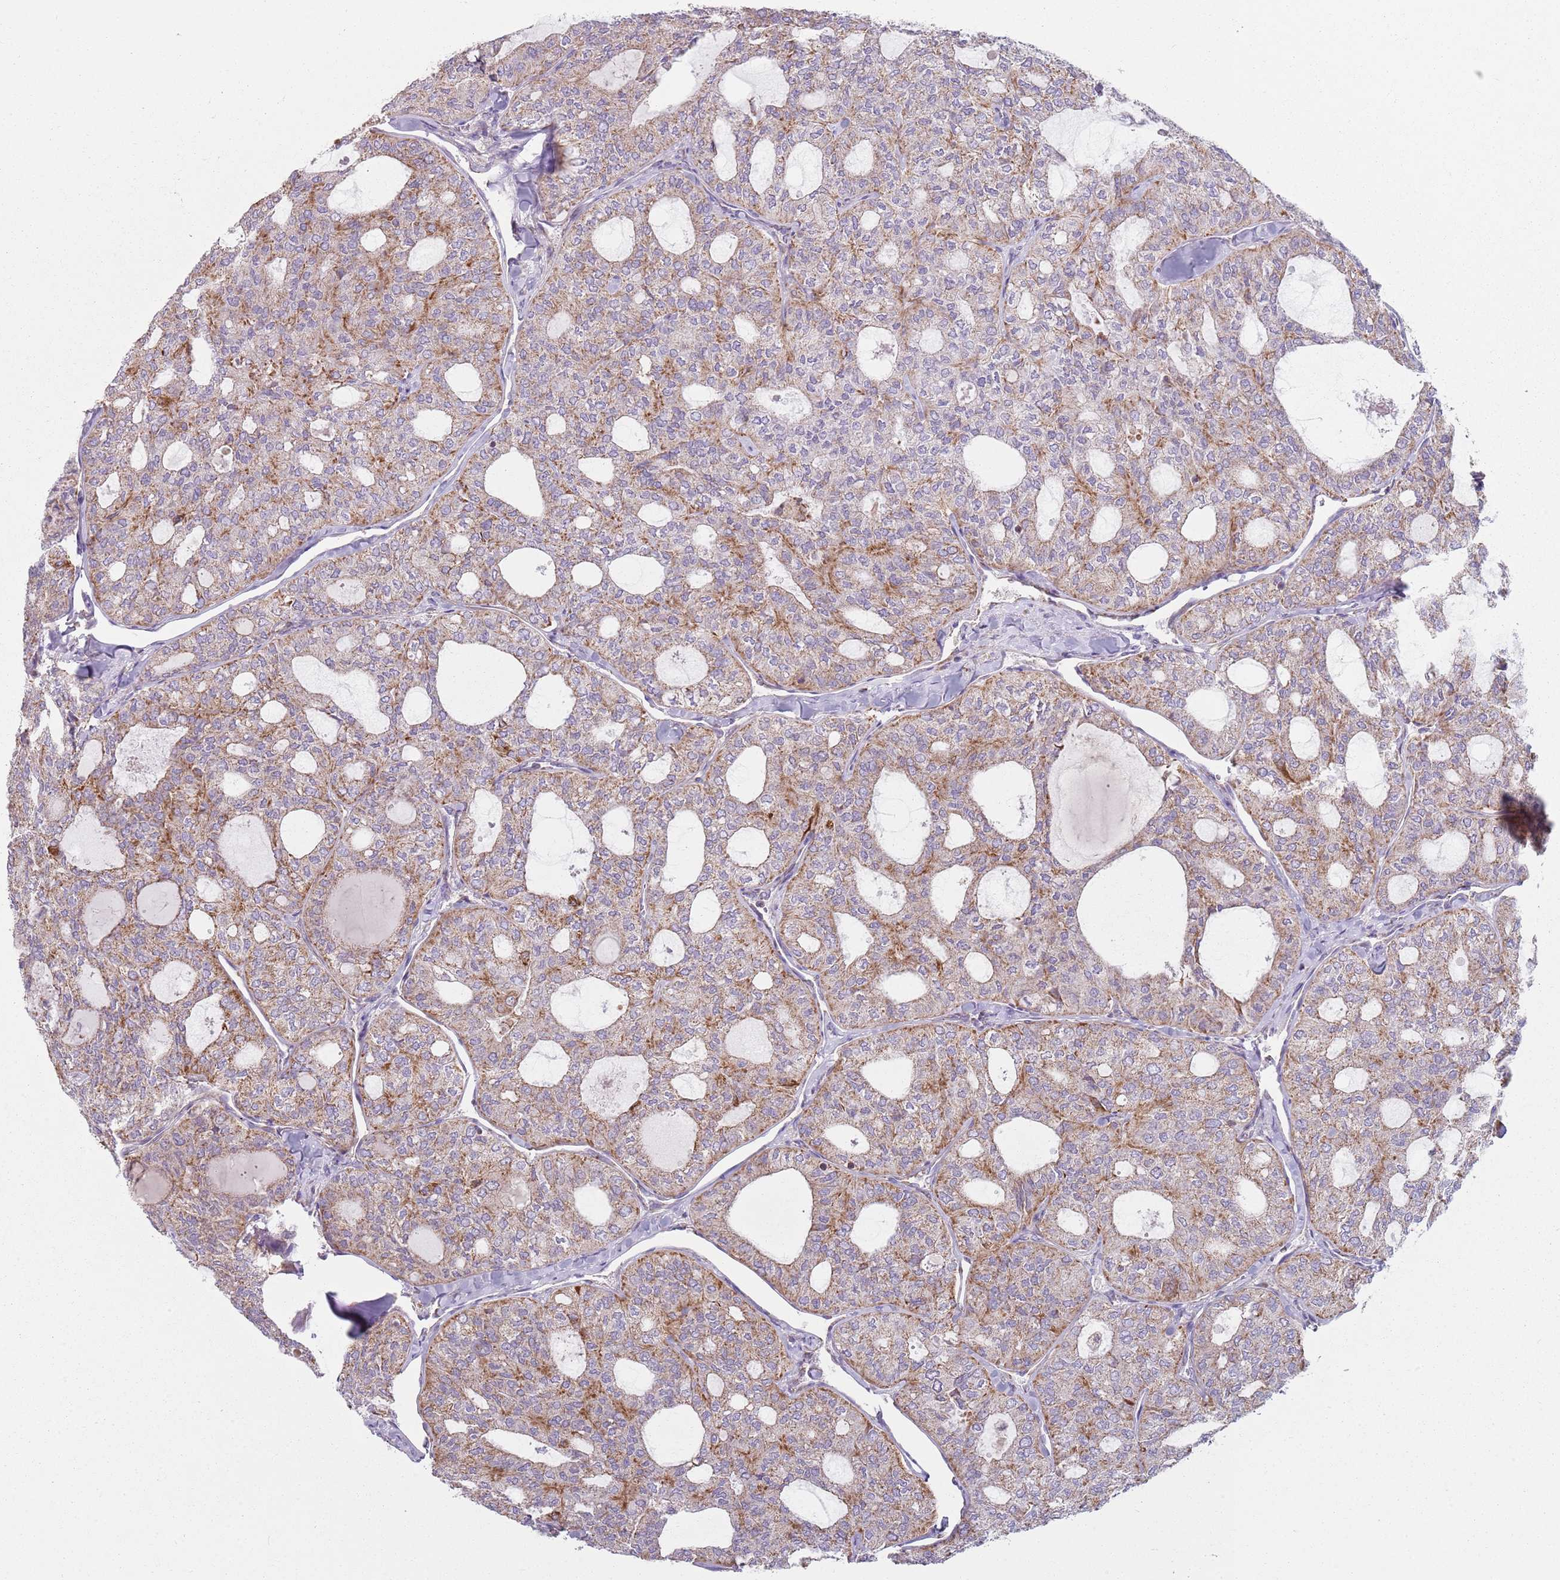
{"staining": {"intensity": "moderate", "quantity": "25%-75%", "location": "cytoplasmic/membranous"}, "tissue": "thyroid cancer", "cell_type": "Tumor cells", "image_type": "cancer", "snomed": [{"axis": "morphology", "description": "Follicular adenoma carcinoma, NOS"}, {"axis": "topography", "description": "Thyroid gland"}], "caption": "An image of thyroid cancer (follicular adenoma carcinoma) stained for a protein reveals moderate cytoplasmic/membranous brown staining in tumor cells.", "gene": "GAS8", "patient": {"sex": "male", "age": 75}}